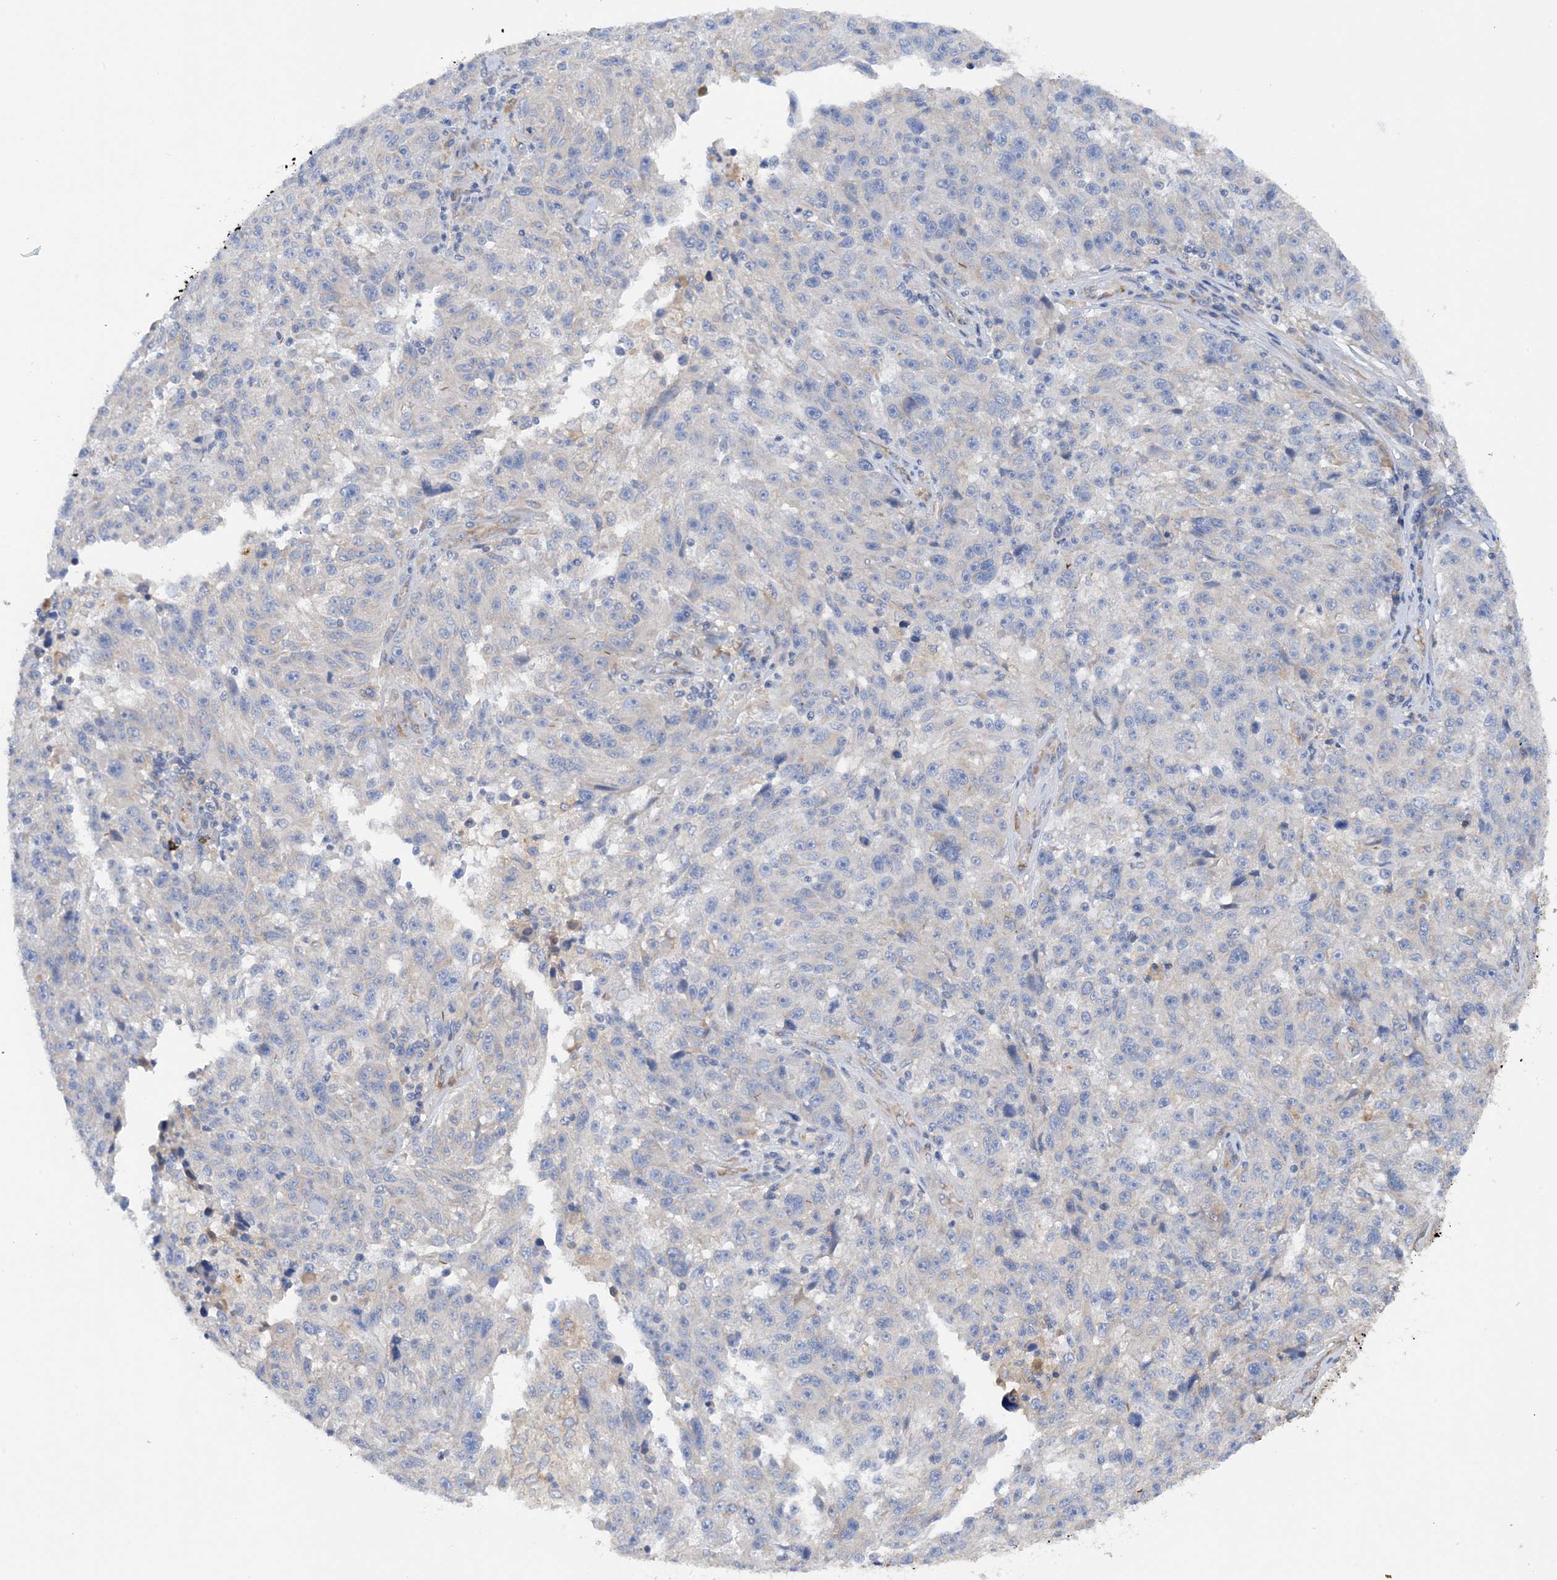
{"staining": {"intensity": "negative", "quantity": "none", "location": "none"}, "tissue": "melanoma", "cell_type": "Tumor cells", "image_type": "cancer", "snomed": [{"axis": "morphology", "description": "Malignant melanoma, NOS"}, {"axis": "topography", "description": "Skin"}], "caption": "This image is of melanoma stained with IHC to label a protein in brown with the nuclei are counter-stained blue. There is no positivity in tumor cells. Nuclei are stained in blue.", "gene": "SLC5A11", "patient": {"sex": "male", "age": 53}}